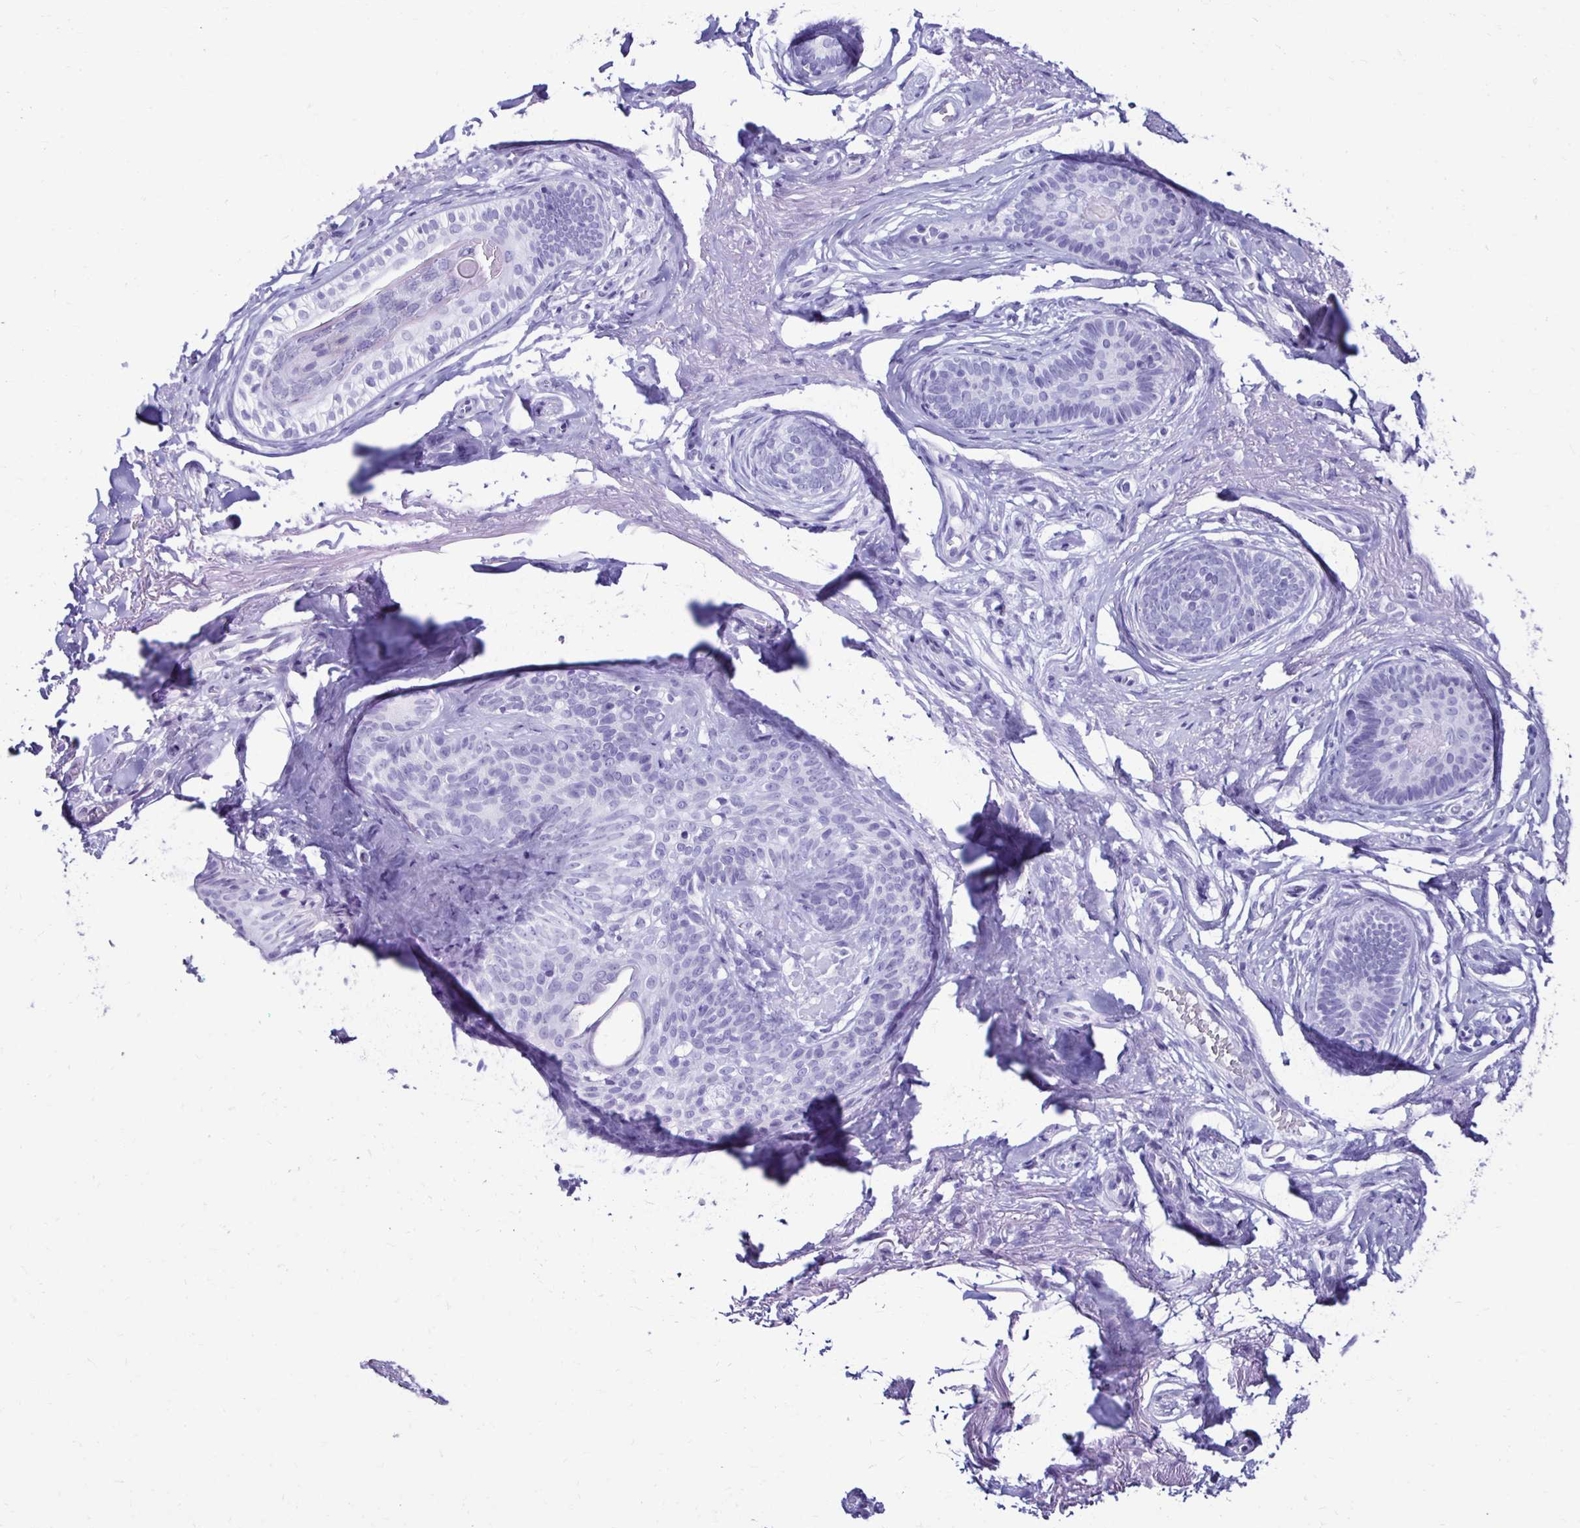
{"staining": {"intensity": "negative", "quantity": "none", "location": "none"}, "tissue": "skin cancer", "cell_type": "Tumor cells", "image_type": "cancer", "snomed": [{"axis": "morphology", "description": "Basal cell carcinoma"}, {"axis": "topography", "description": "Skin"}, {"axis": "topography", "description": "Skin of face"}, {"axis": "topography", "description": "Skin of nose"}], "caption": "The histopathology image displays no staining of tumor cells in basal cell carcinoma (skin).", "gene": "CST5", "patient": {"sex": "female", "age": 86}}